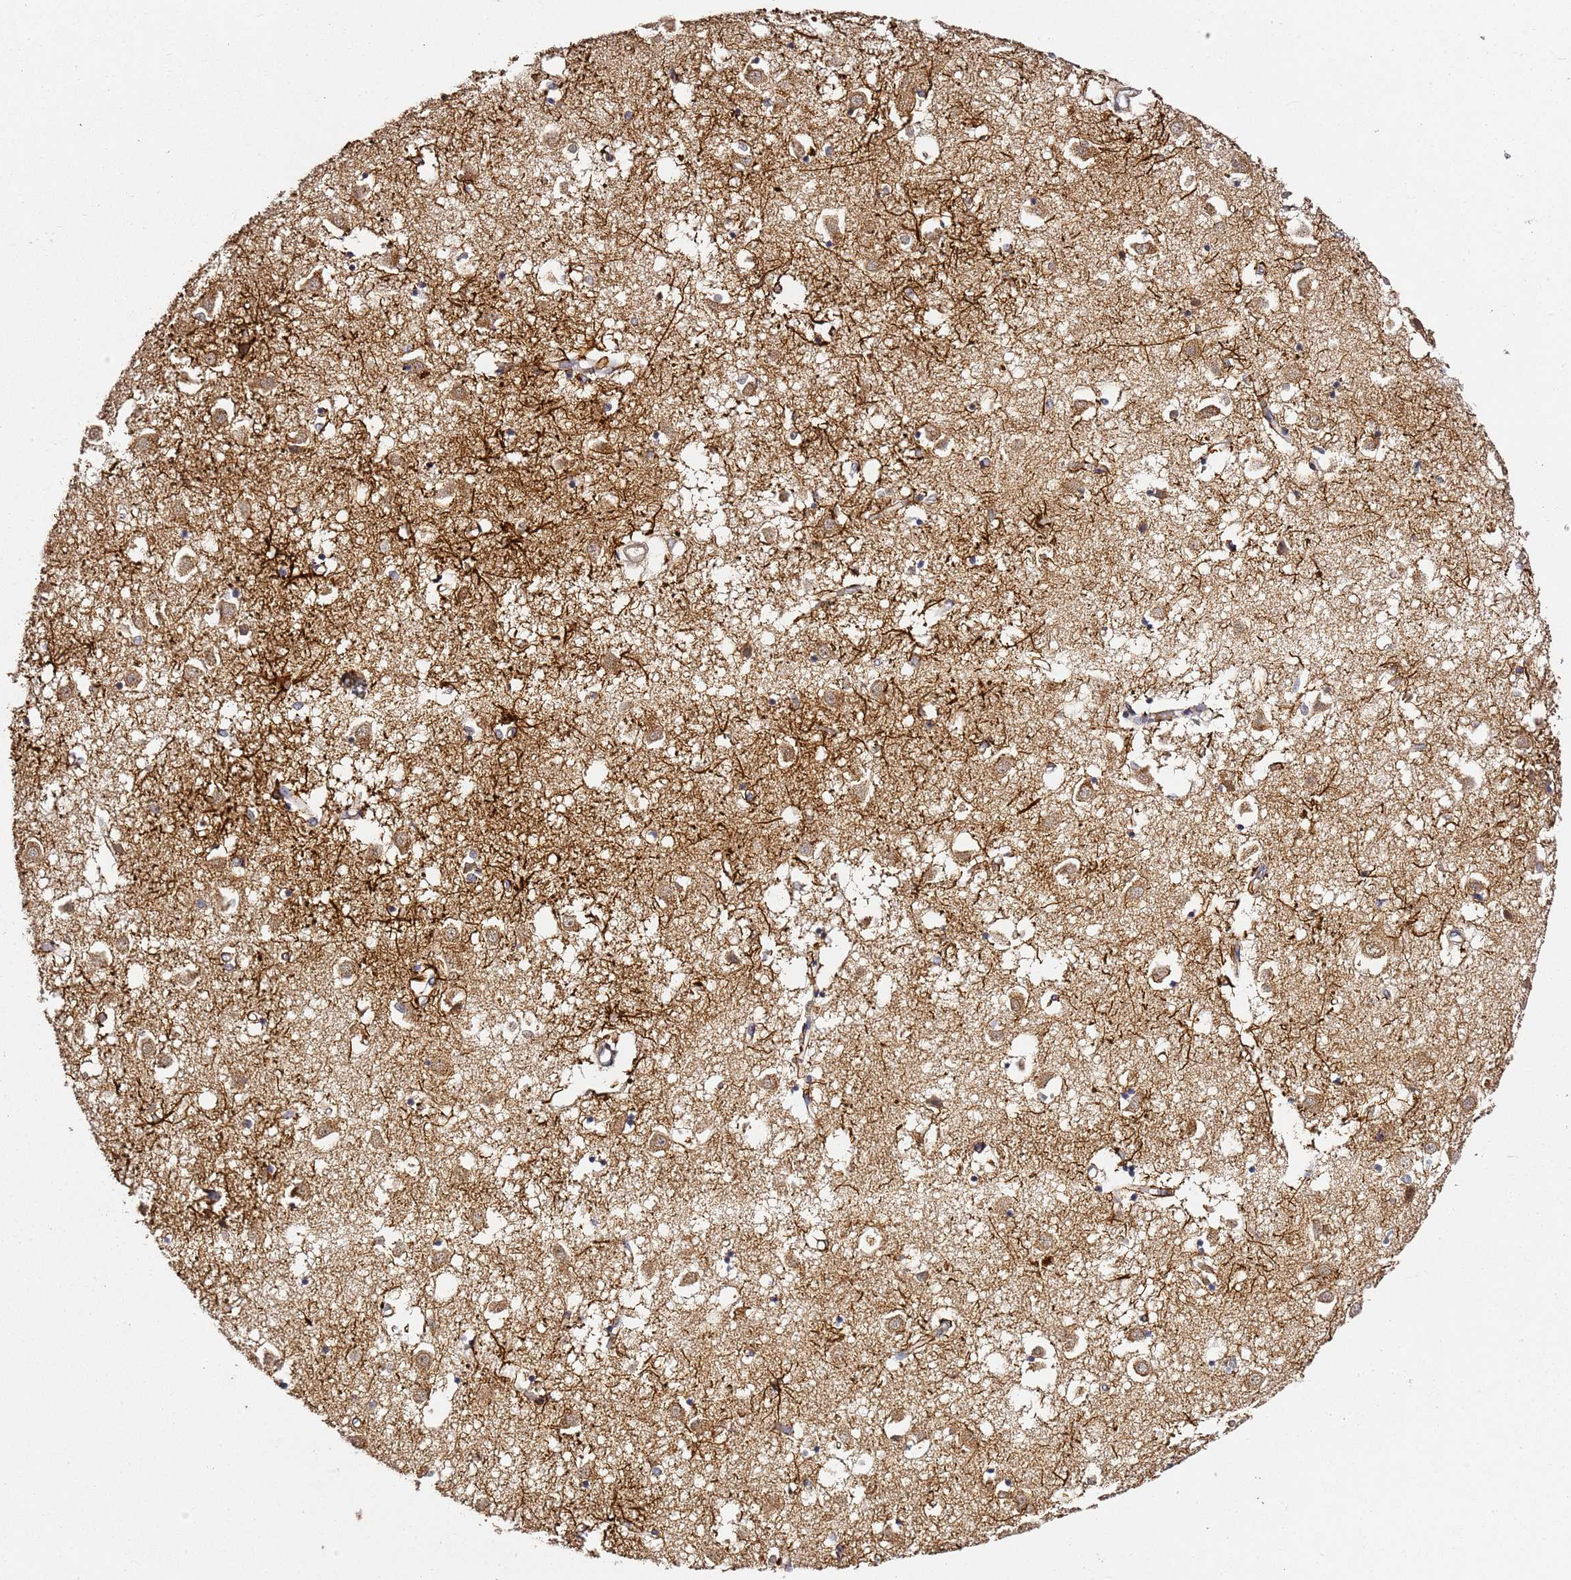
{"staining": {"intensity": "weak", "quantity": "<25%", "location": "cytoplasmic/membranous"}, "tissue": "caudate", "cell_type": "Glial cells", "image_type": "normal", "snomed": [{"axis": "morphology", "description": "Normal tissue, NOS"}, {"axis": "topography", "description": "Lateral ventricle wall"}], "caption": "DAB (3,3'-diaminobenzidine) immunohistochemical staining of benign human caudate reveals no significant staining in glial cells.", "gene": "OSBPL2", "patient": {"sex": "male", "age": 70}}